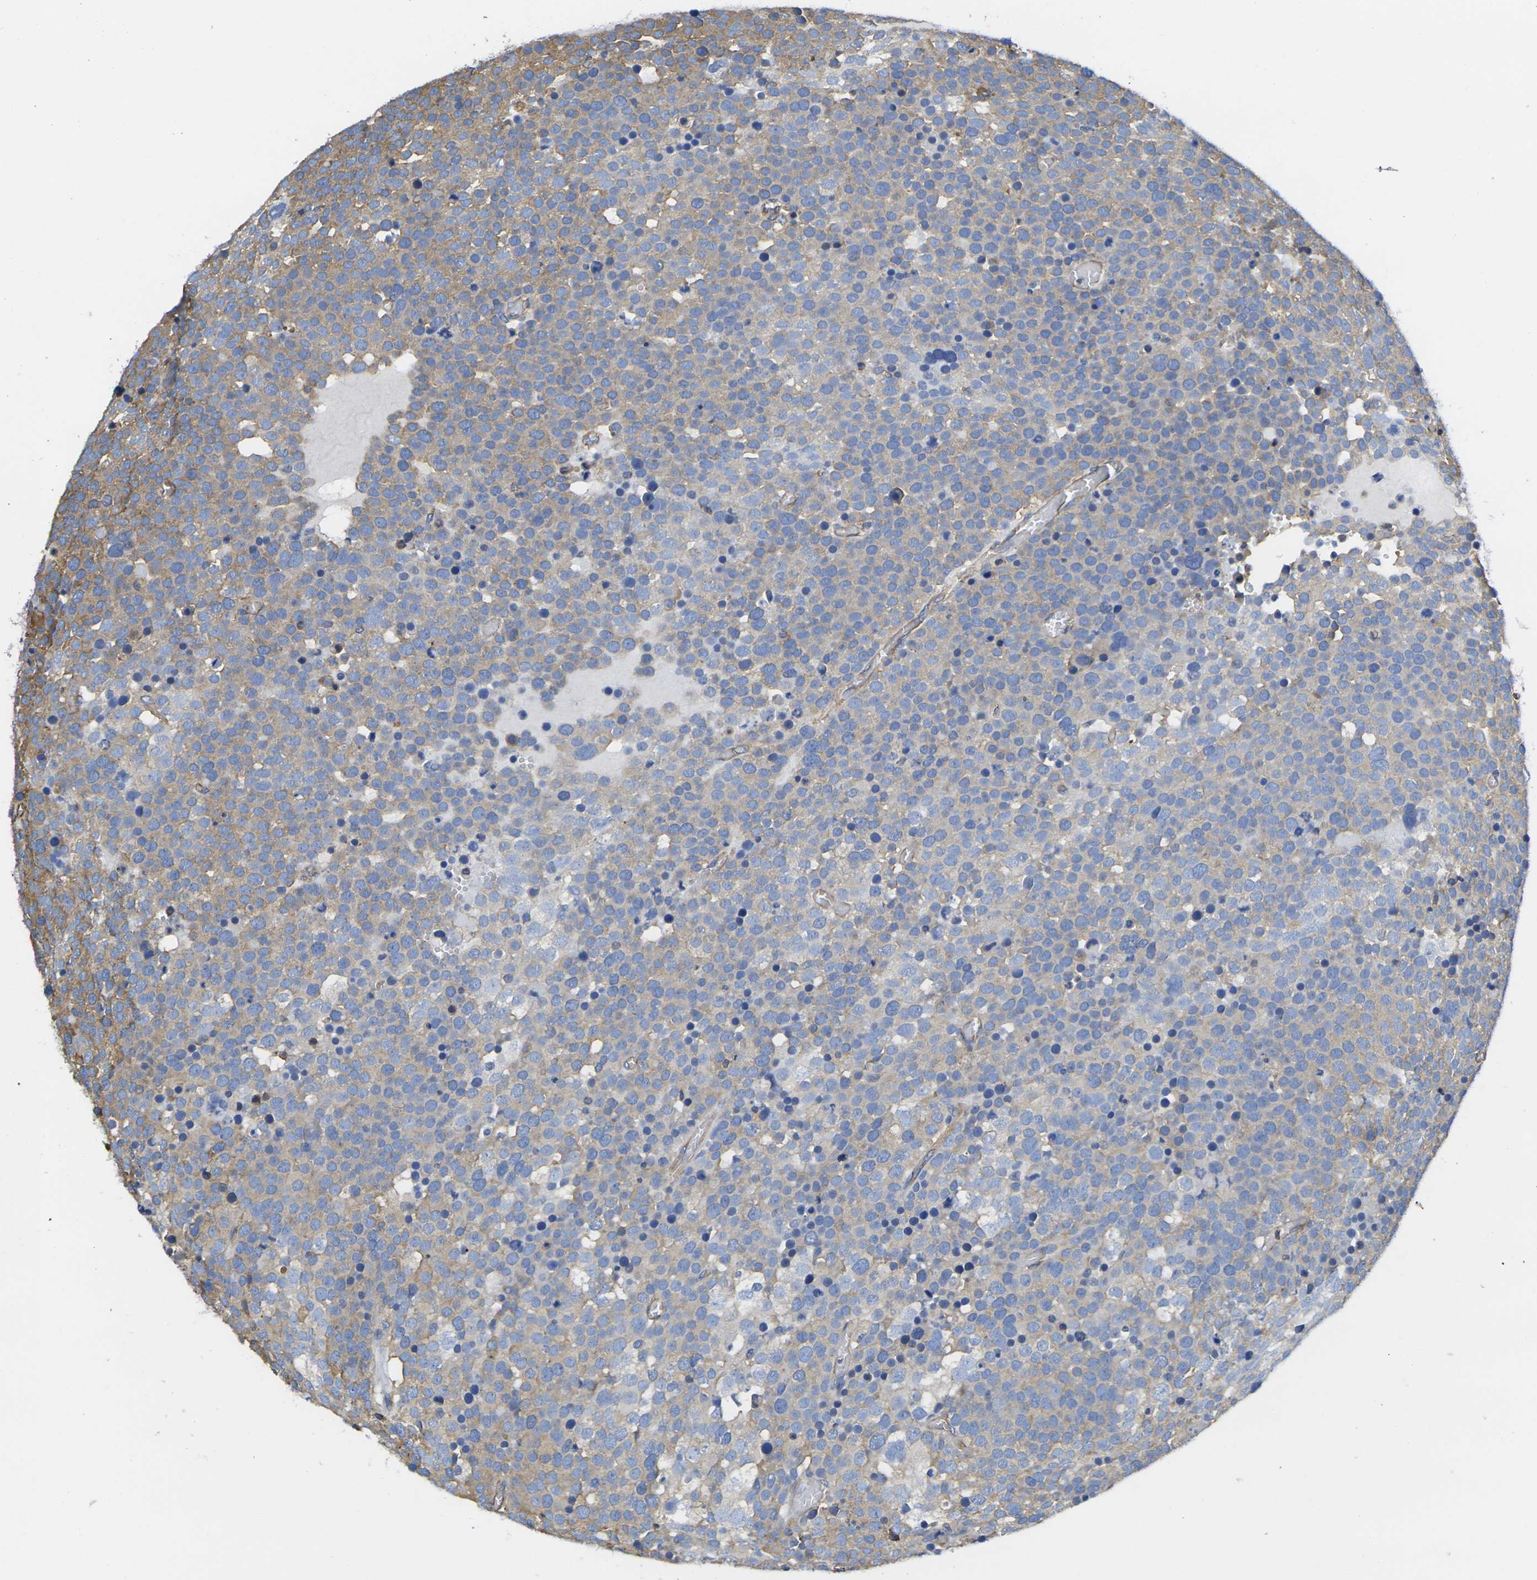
{"staining": {"intensity": "moderate", "quantity": "25%-75%", "location": "cytoplasmic/membranous"}, "tissue": "testis cancer", "cell_type": "Tumor cells", "image_type": "cancer", "snomed": [{"axis": "morphology", "description": "Seminoma, NOS"}, {"axis": "topography", "description": "Testis"}], "caption": "Immunohistochemistry of testis cancer reveals medium levels of moderate cytoplasmic/membranous expression in about 25%-75% of tumor cells. The staining is performed using DAB (3,3'-diaminobenzidine) brown chromogen to label protein expression. The nuclei are counter-stained blue using hematoxylin.", "gene": "FAM110D", "patient": {"sex": "male", "age": 71}}